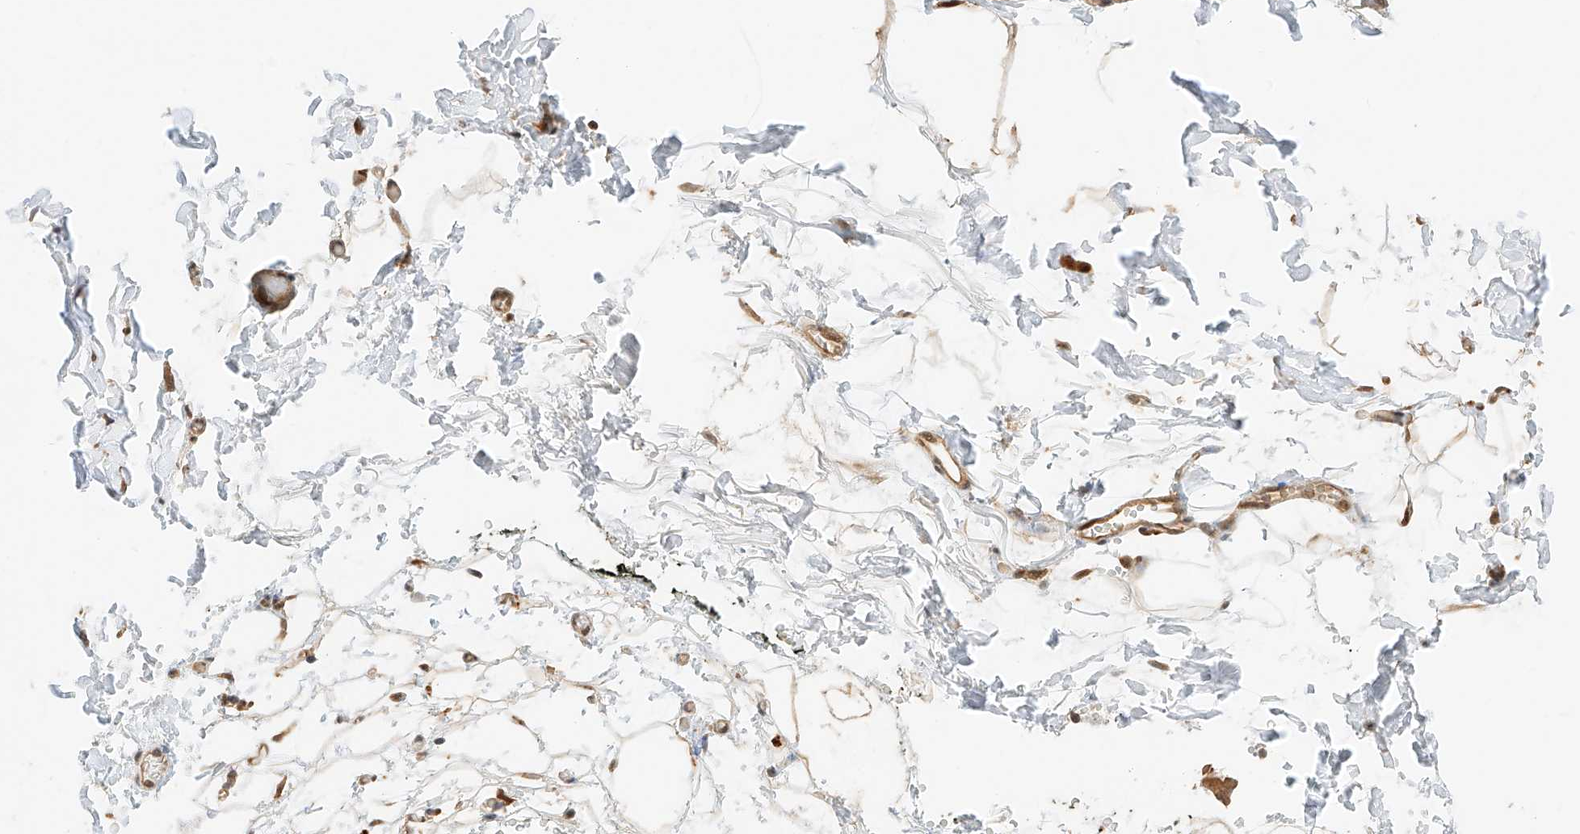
{"staining": {"intensity": "weak", "quantity": "25%-75%", "location": "cytoplasmic/membranous"}, "tissue": "adipose tissue", "cell_type": "Adipocytes", "image_type": "normal", "snomed": [{"axis": "morphology", "description": "Normal tissue, NOS"}, {"axis": "morphology", "description": "Adenocarcinoma, NOS"}, {"axis": "topography", "description": "Pancreas"}, {"axis": "topography", "description": "Peripheral nerve tissue"}], "caption": "Protein expression analysis of normal human adipose tissue reveals weak cytoplasmic/membranous positivity in about 25%-75% of adipocytes. The staining was performed using DAB, with brown indicating positive protein expression. Nuclei are stained blue with hematoxylin.", "gene": "EIF4H", "patient": {"sex": "male", "age": 59}}